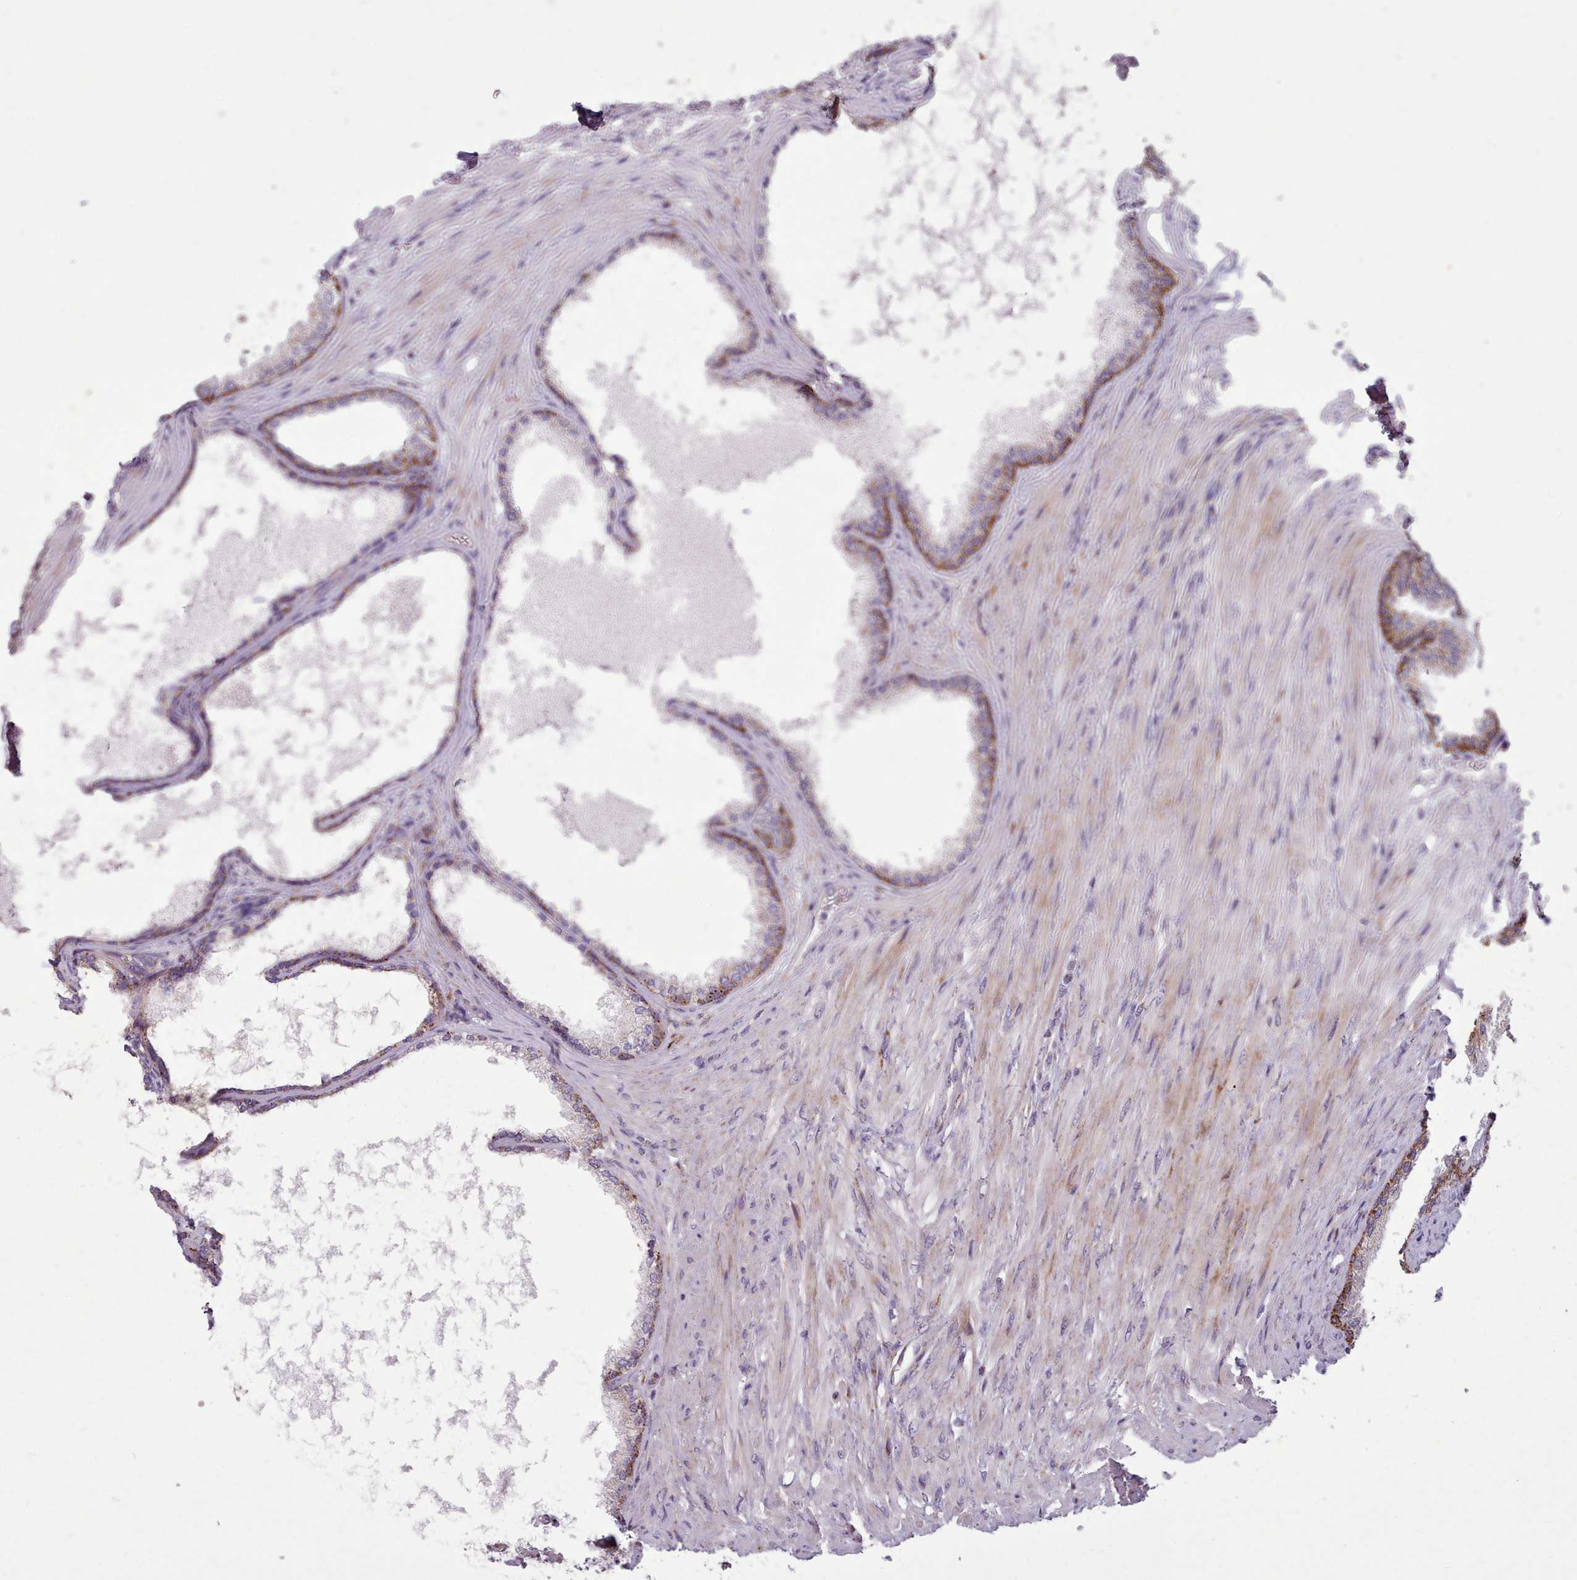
{"staining": {"intensity": "moderate", "quantity": "25%-75%", "location": "cytoplasmic/membranous"}, "tissue": "prostate", "cell_type": "Glandular cells", "image_type": "normal", "snomed": [{"axis": "morphology", "description": "Normal tissue, NOS"}, {"axis": "topography", "description": "Prostate"}], "caption": "This is a histology image of immunohistochemistry (IHC) staining of unremarkable prostate, which shows moderate expression in the cytoplasmic/membranous of glandular cells.", "gene": "FKBP10", "patient": {"sex": "male", "age": 76}}